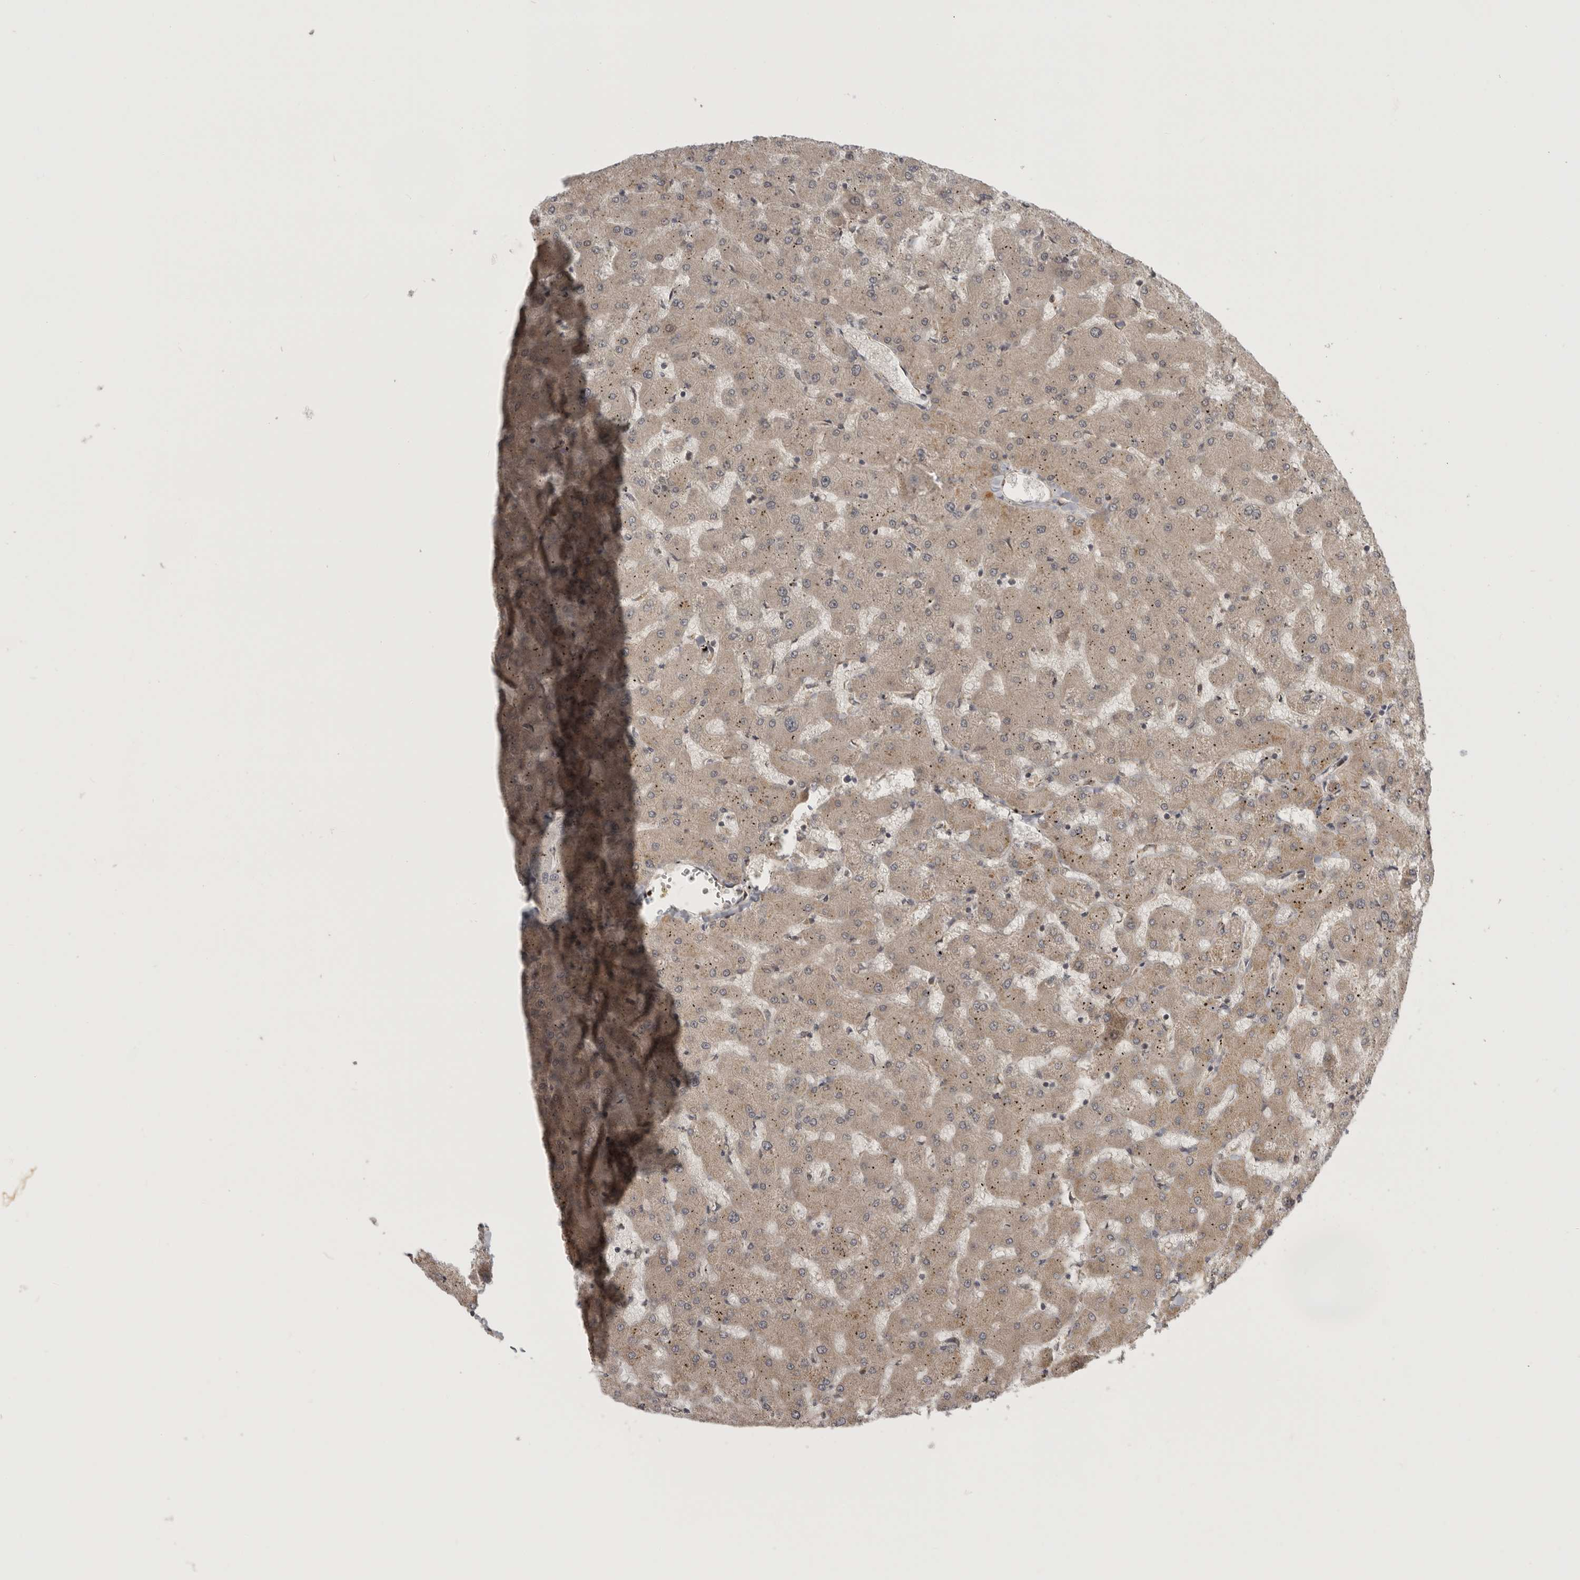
{"staining": {"intensity": "moderate", "quantity": ">75%", "location": "cytoplasmic/membranous"}, "tissue": "liver", "cell_type": "Cholangiocytes", "image_type": "normal", "snomed": [{"axis": "morphology", "description": "Normal tissue, NOS"}, {"axis": "topography", "description": "Liver"}], "caption": "This micrograph exhibits IHC staining of normal human liver, with medium moderate cytoplasmic/membranous staining in approximately >75% of cholangiocytes.", "gene": "CUEDC1", "patient": {"sex": "female", "age": 63}}